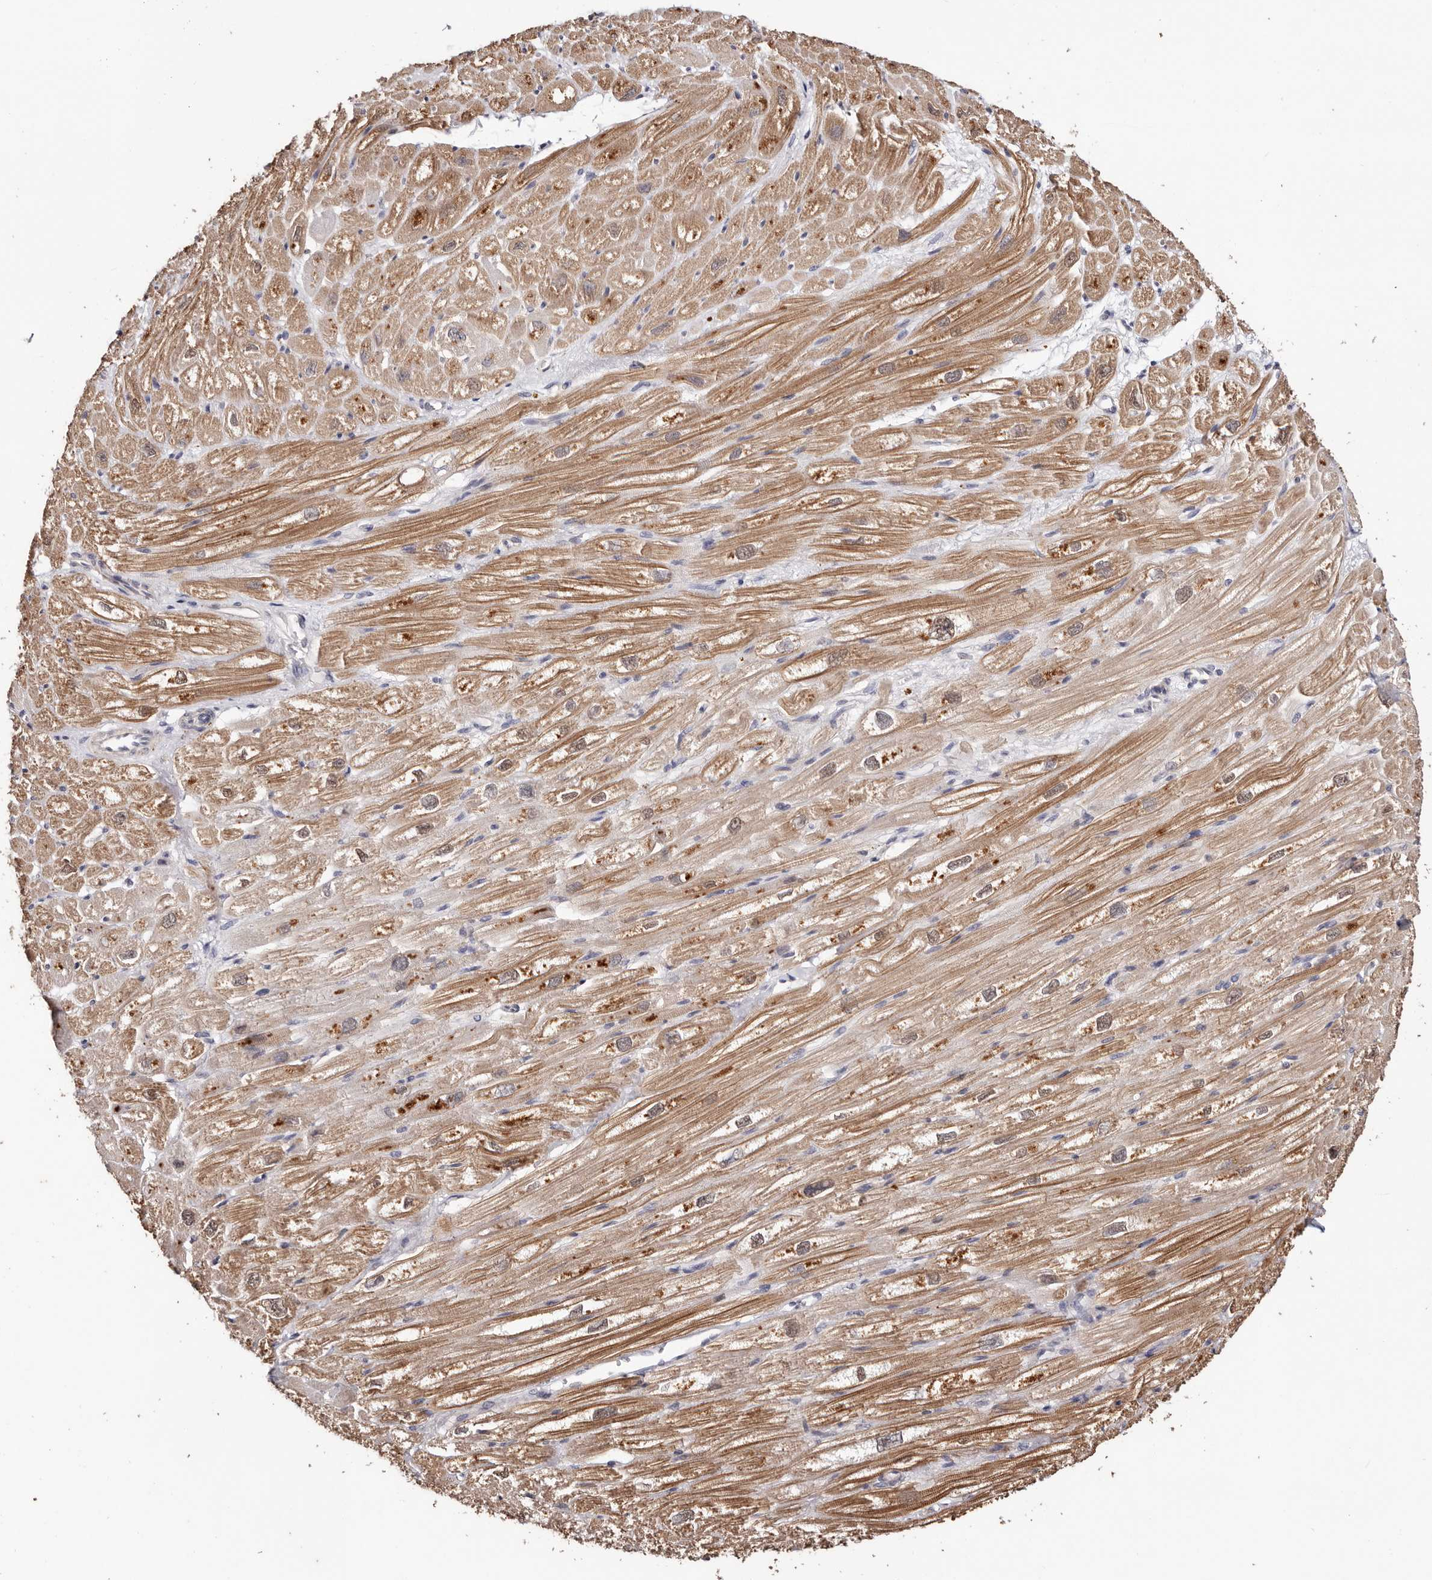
{"staining": {"intensity": "moderate", "quantity": ">75%", "location": "cytoplasmic/membranous,nuclear"}, "tissue": "heart muscle", "cell_type": "Cardiomyocytes", "image_type": "normal", "snomed": [{"axis": "morphology", "description": "Normal tissue, NOS"}, {"axis": "topography", "description": "Heart"}], "caption": "Cardiomyocytes show medium levels of moderate cytoplasmic/membranous,nuclear expression in approximately >75% of cells in normal human heart muscle.", "gene": "TYW3", "patient": {"sex": "male", "age": 50}}